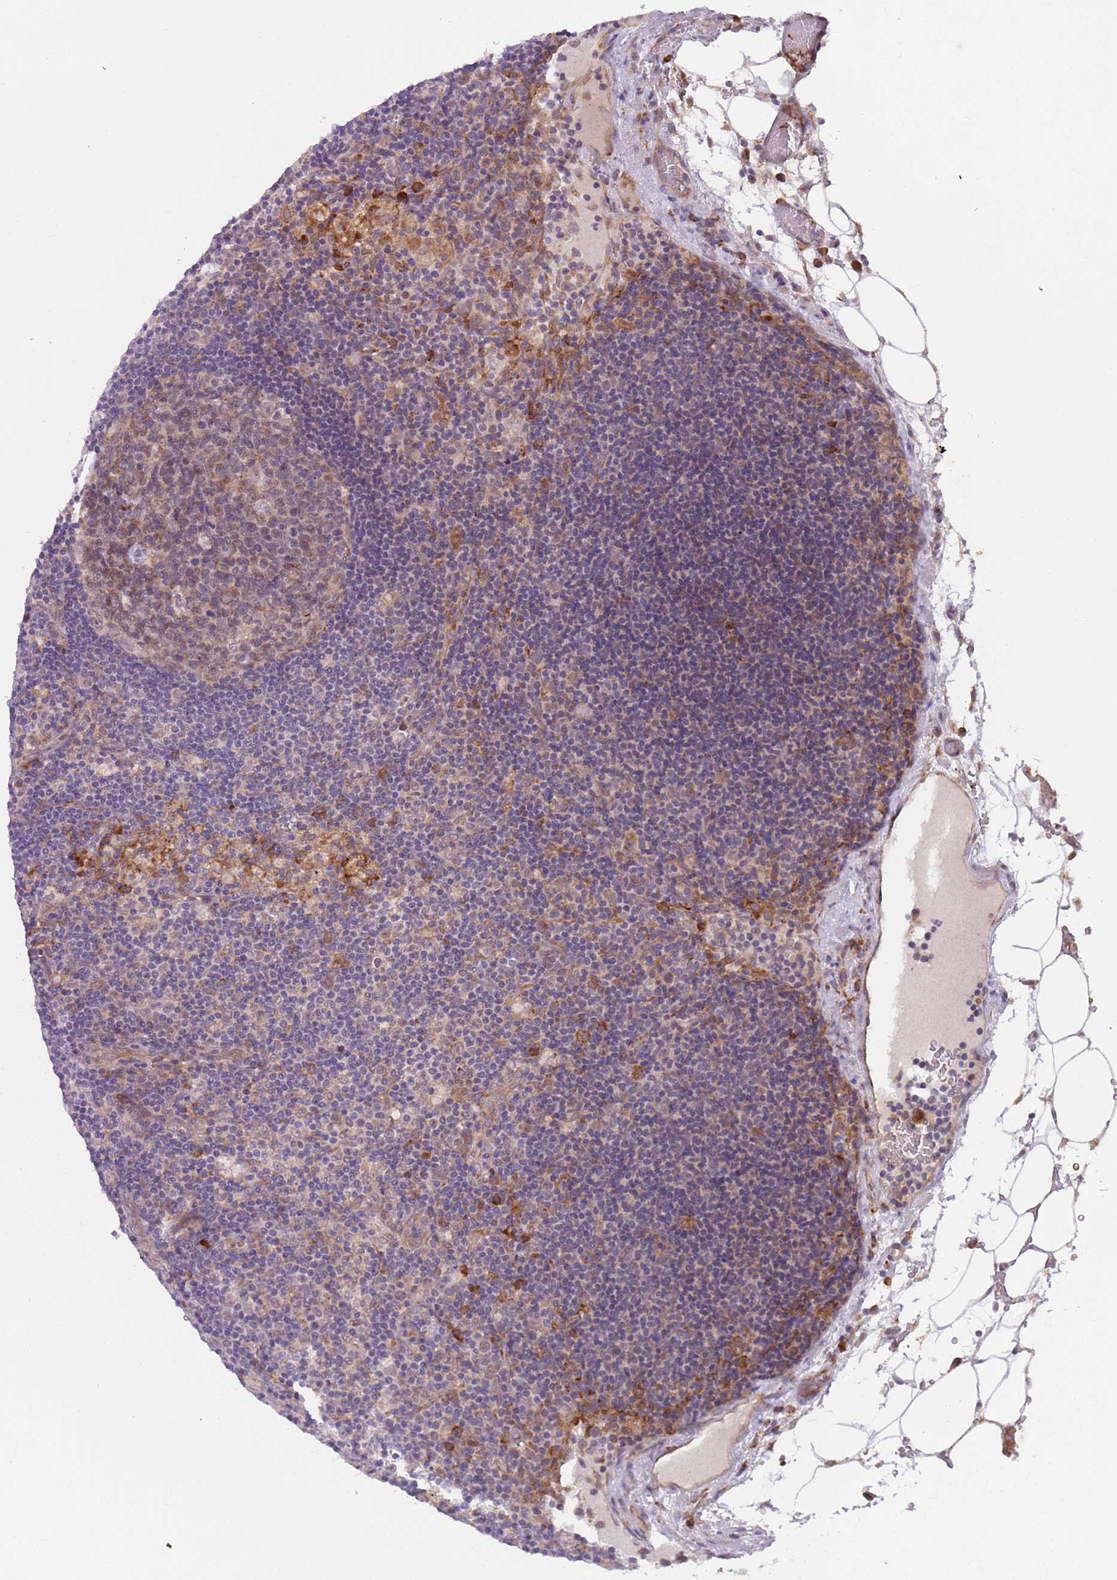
{"staining": {"intensity": "strong", "quantity": "<25%", "location": "cytoplasmic/membranous"}, "tissue": "lymph node", "cell_type": "Germinal center cells", "image_type": "normal", "snomed": [{"axis": "morphology", "description": "Normal tissue, NOS"}, {"axis": "topography", "description": "Lymph node"}], "caption": "Protein staining demonstrates strong cytoplasmic/membranous staining in approximately <25% of germinal center cells in normal lymph node.", "gene": "VWCE", "patient": {"sex": "male", "age": 58}}